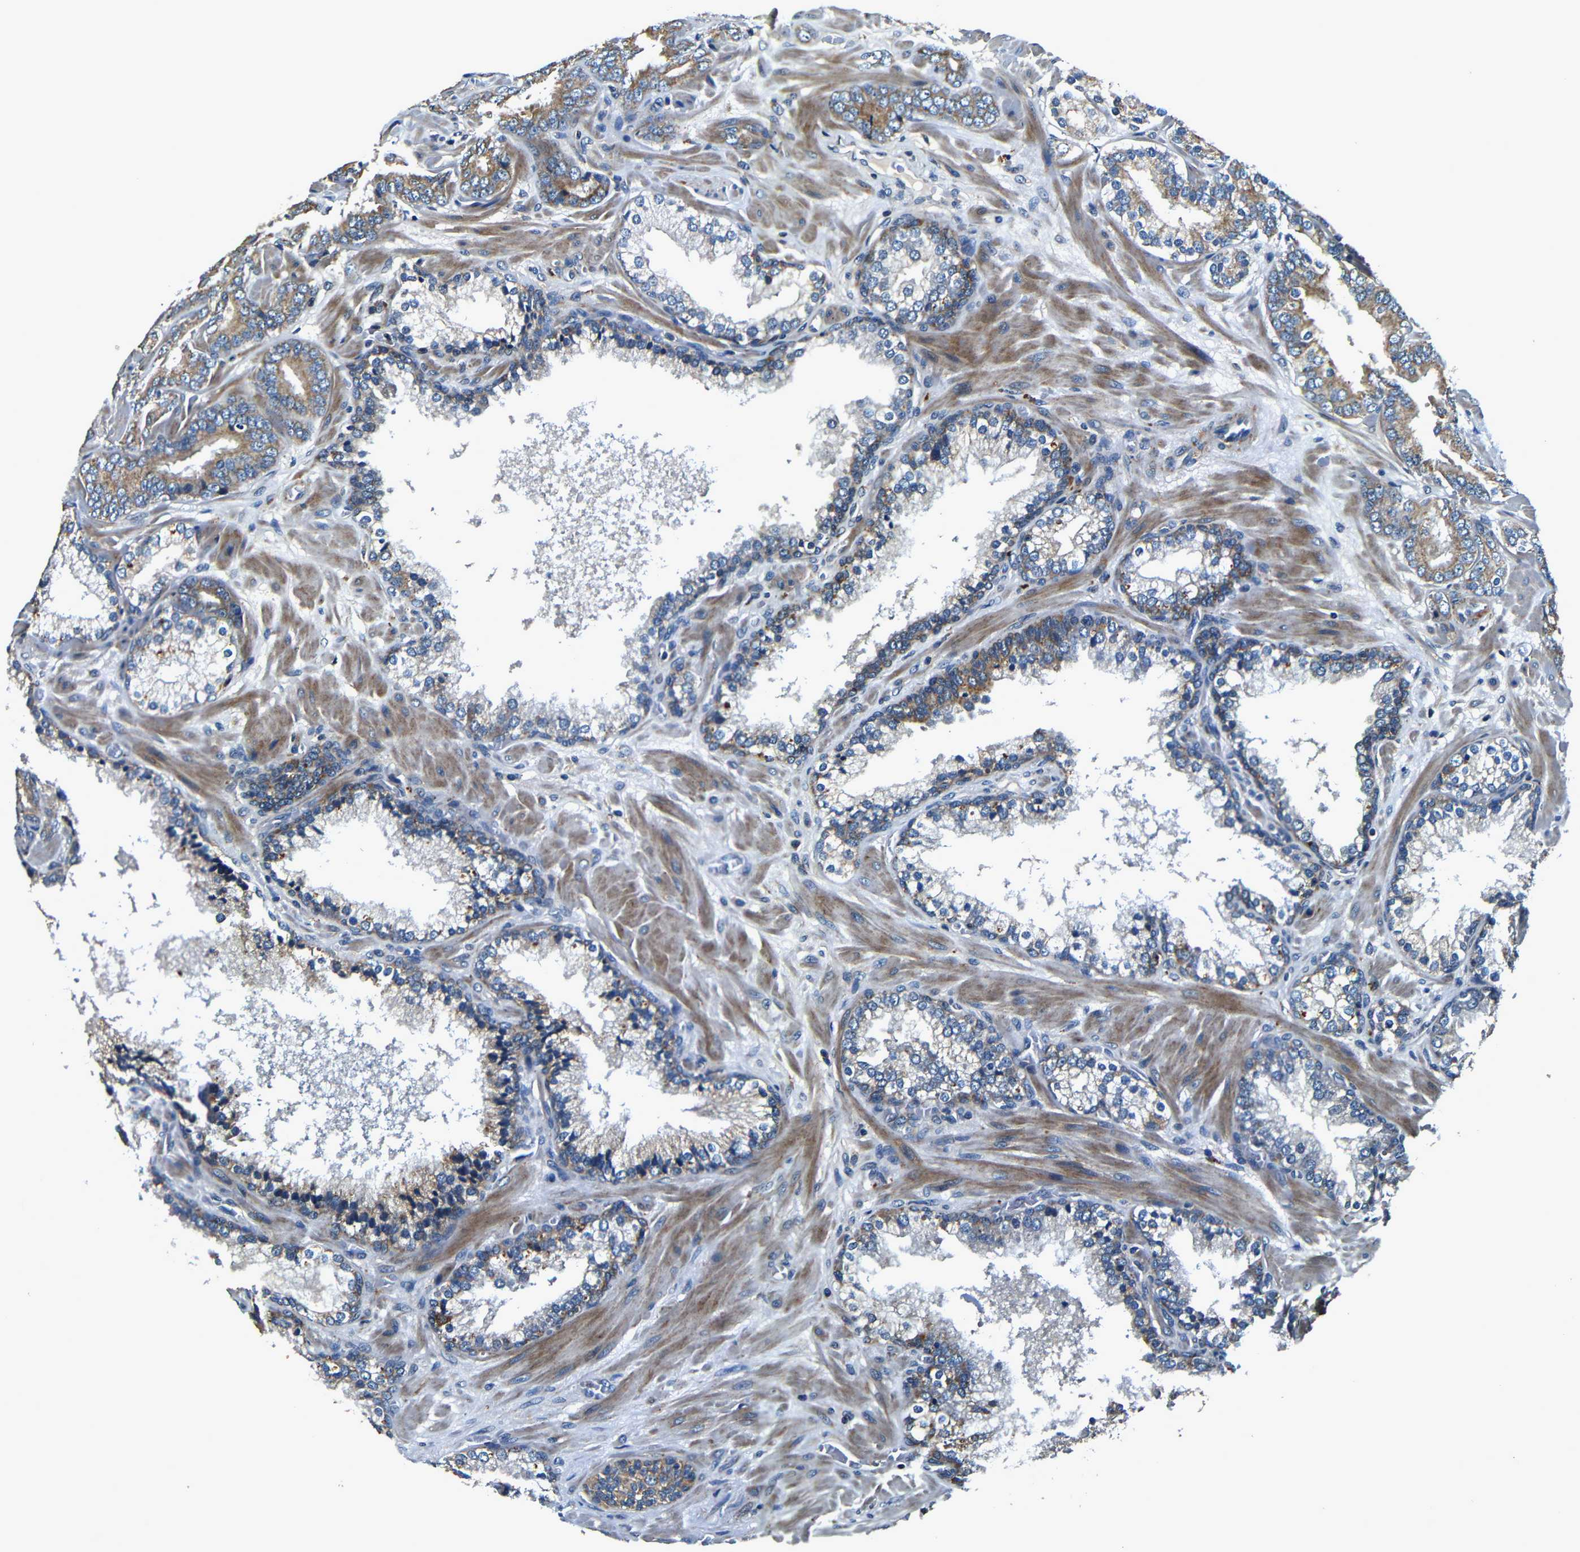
{"staining": {"intensity": "moderate", "quantity": ">75%", "location": "cytoplasmic/membranous"}, "tissue": "prostate cancer", "cell_type": "Tumor cells", "image_type": "cancer", "snomed": [{"axis": "morphology", "description": "Adenocarcinoma, Low grade"}, {"axis": "topography", "description": "Prostate"}], "caption": "Moderate cytoplasmic/membranous positivity for a protein is appreciated in approximately >75% of tumor cells of prostate low-grade adenocarcinoma using immunohistochemistry (IHC).", "gene": "MTX1", "patient": {"sex": "male", "age": 63}}